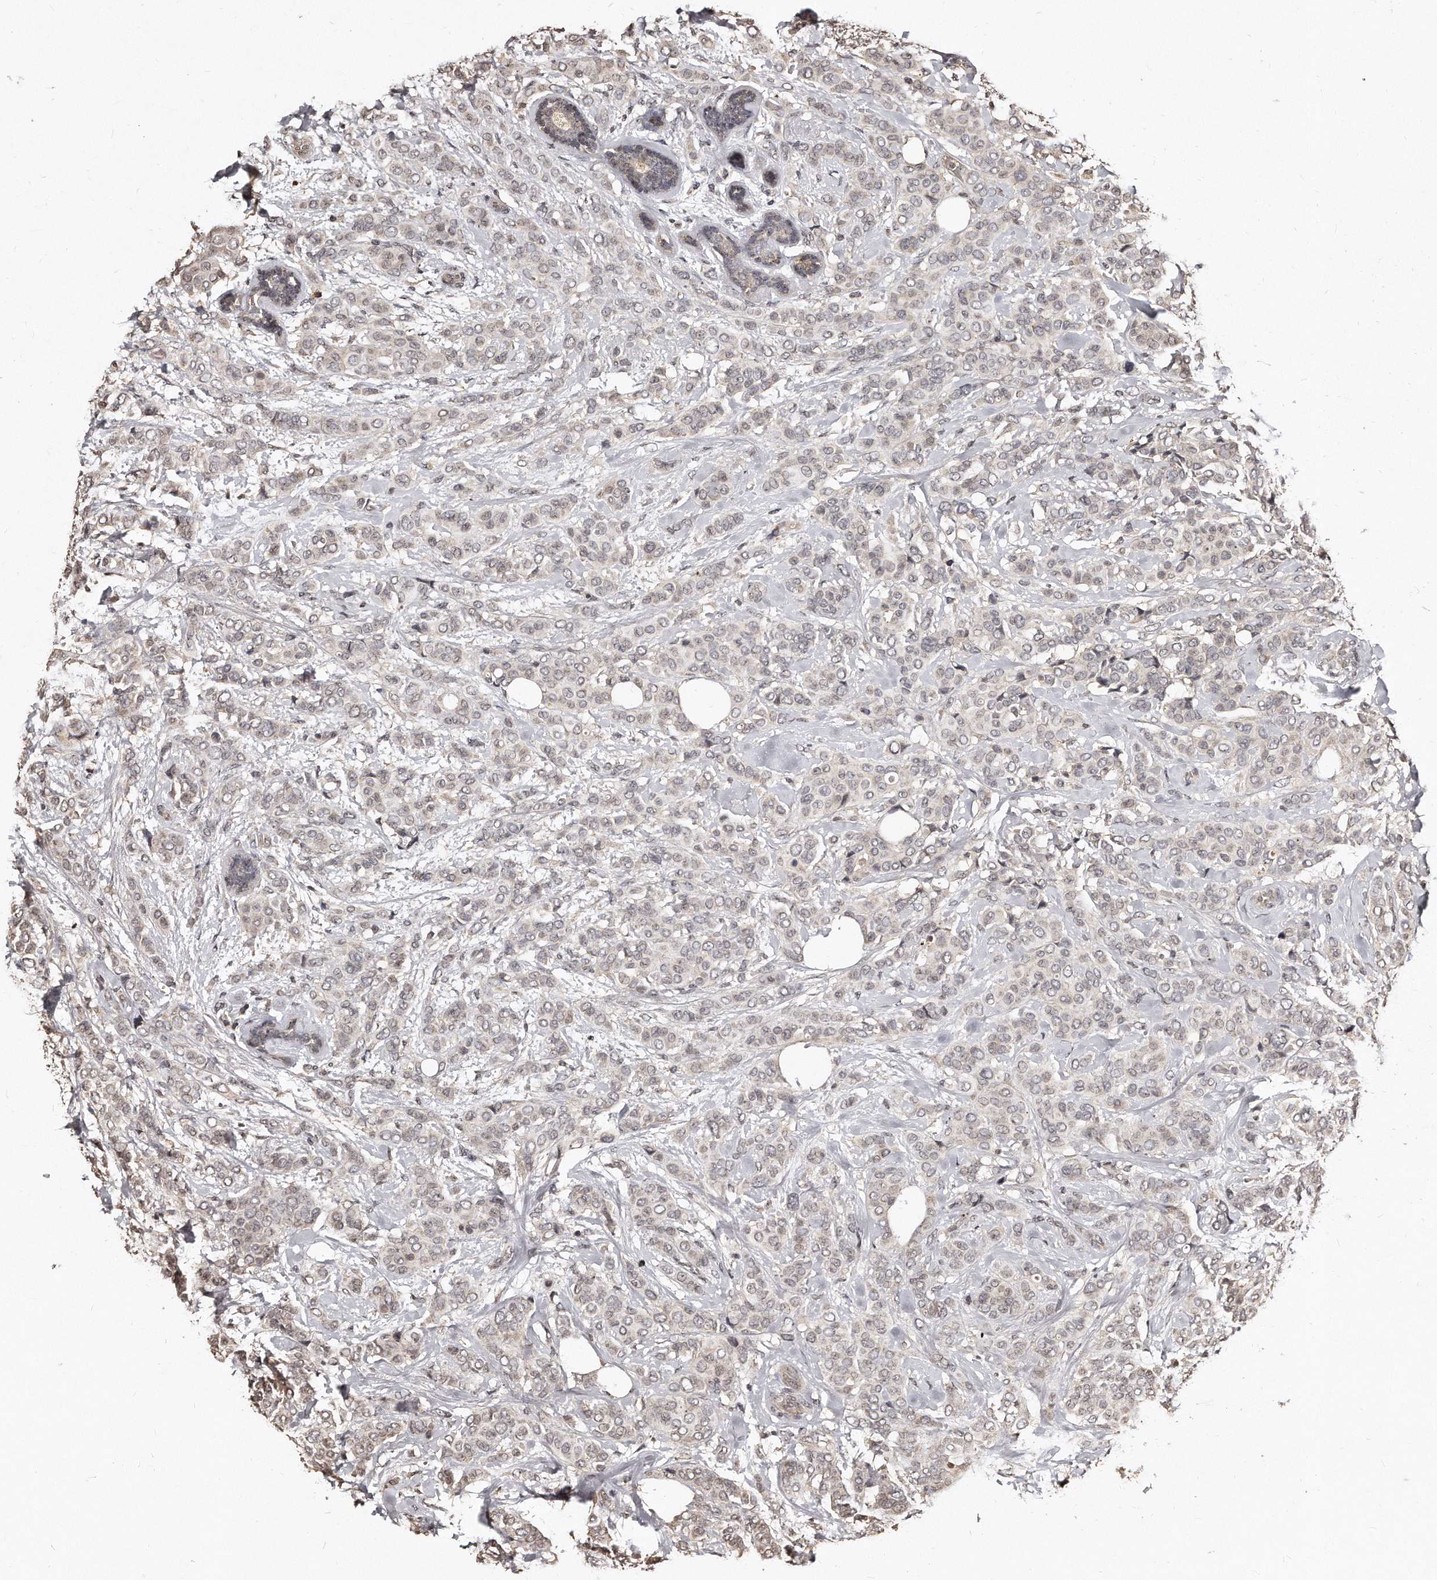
{"staining": {"intensity": "weak", "quantity": "25%-75%", "location": "cytoplasmic/membranous,nuclear"}, "tissue": "breast cancer", "cell_type": "Tumor cells", "image_type": "cancer", "snomed": [{"axis": "morphology", "description": "Lobular carcinoma"}, {"axis": "topography", "description": "Breast"}], "caption": "IHC of lobular carcinoma (breast) reveals low levels of weak cytoplasmic/membranous and nuclear expression in about 25%-75% of tumor cells. (IHC, brightfield microscopy, high magnification).", "gene": "TSHR", "patient": {"sex": "female", "age": 51}}